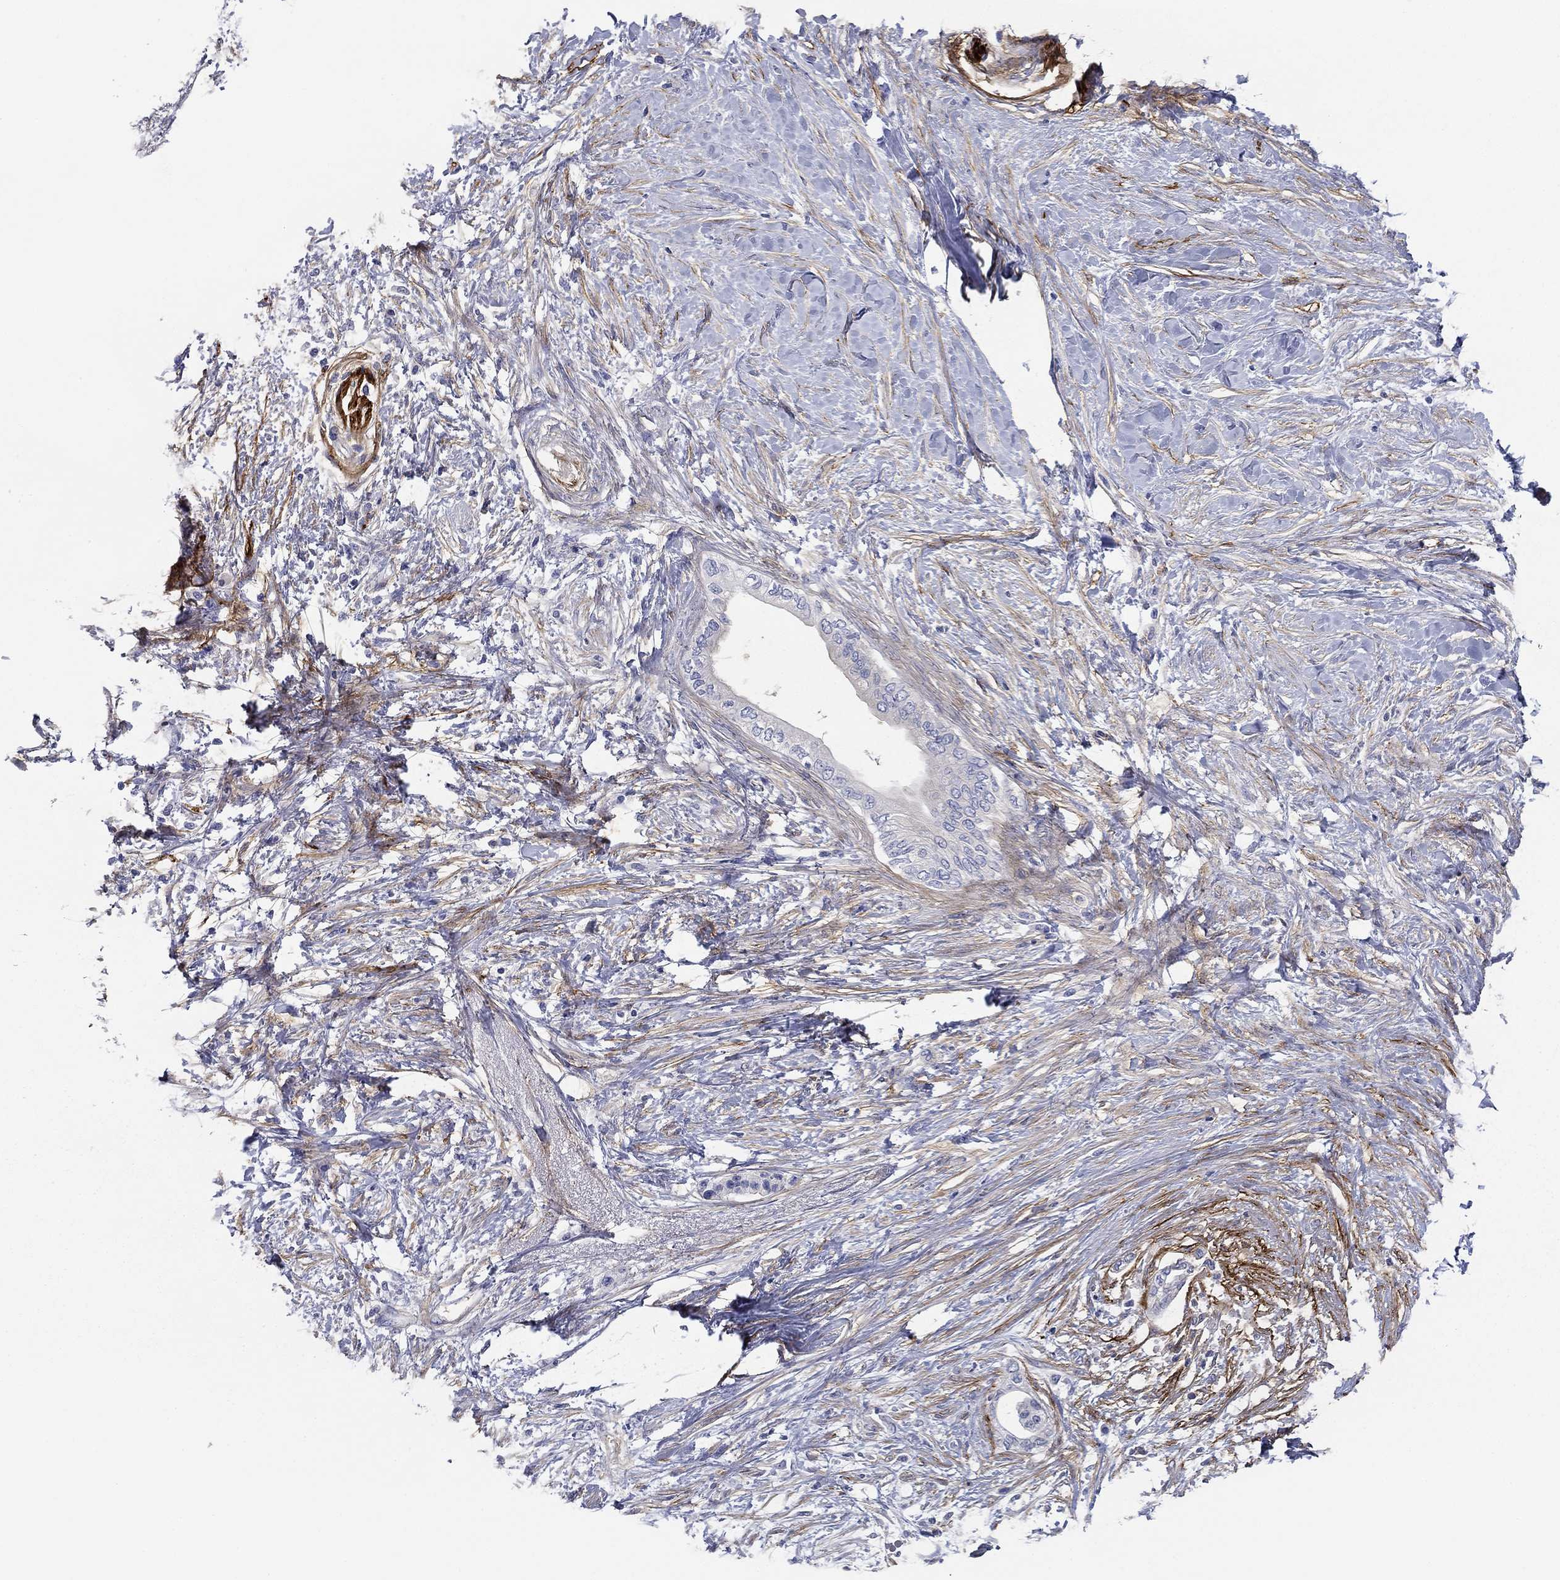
{"staining": {"intensity": "negative", "quantity": "none", "location": "none"}, "tissue": "pancreatic cancer", "cell_type": "Tumor cells", "image_type": "cancer", "snomed": [{"axis": "morphology", "description": "Normal tissue, NOS"}, {"axis": "morphology", "description": "Adenocarcinoma, NOS"}, {"axis": "topography", "description": "Pancreas"}, {"axis": "topography", "description": "Duodenum"}], "caption": "Immunohistochemical staining of human pancreatic adenocarcinoma displays no significant positivity in tumor cells. Nuclei are stained in blue.", "gene": "GPC1", "patient": {"sex": "female", "age": 60}}